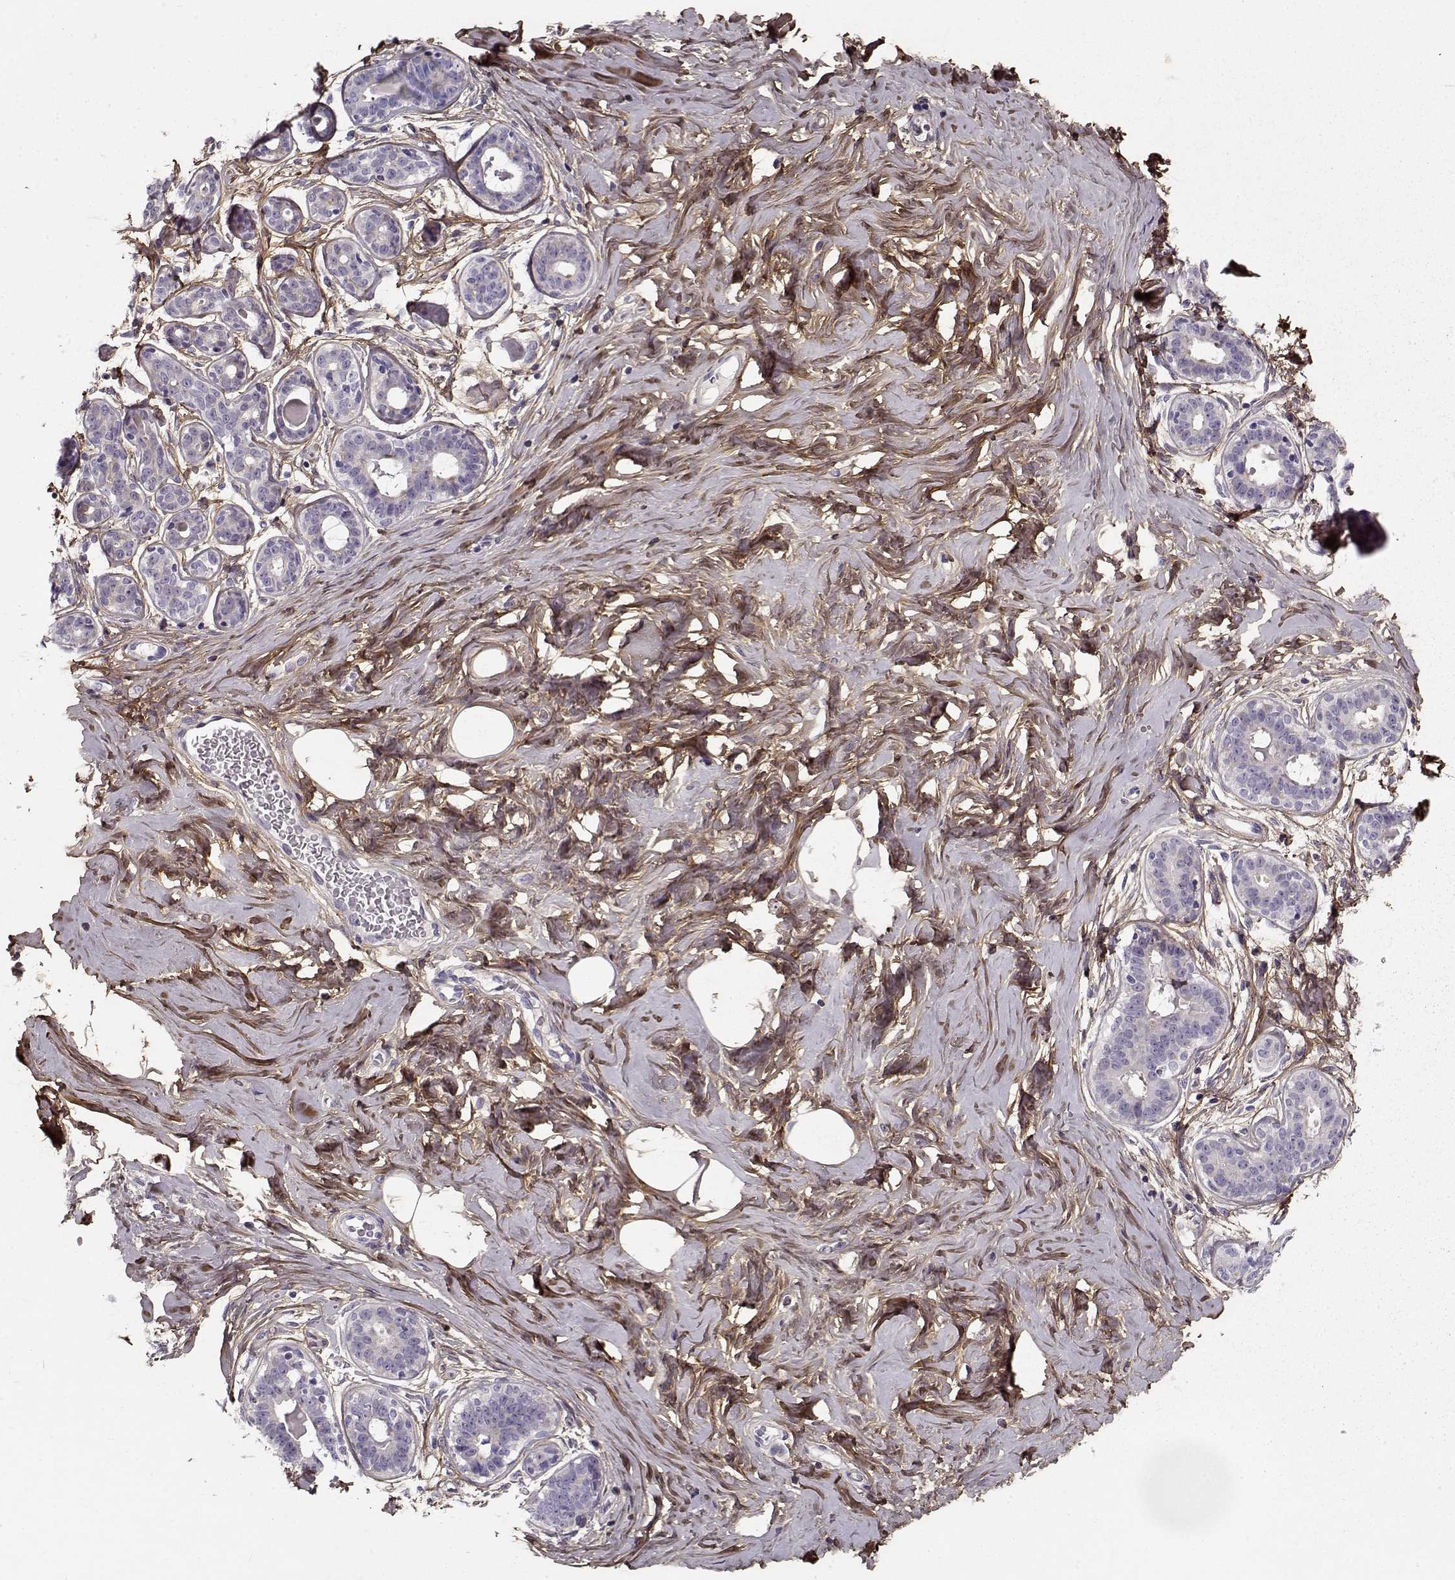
{"staining": {"intensity": "moderate", "quantity": ">75%", "location": "cytoplasmic/membranous"}, "tissue": "breast", "cell_type": "Adipocytes", "image_type": "normal", "snomed": [{"axis": "morphology", "description": "Normal tissue, NOS"}, {"axis": "topography", "description": "Skin"}, {"axis": "topography", "description": "Breast"}], "caption": "High-magnification brightfield microscopy of normal breast stained with DAB (3,3'-diaminobenzidine) (brown) and counterstained with hematoxylin (blue). adipocytes exhibit moderate cytoplasmic/membranous positivity is seen in about>75% of cells. Nuclei are stained in blue.", "gene": "LUM", "patient": {"sex": "female", "age": 43}}